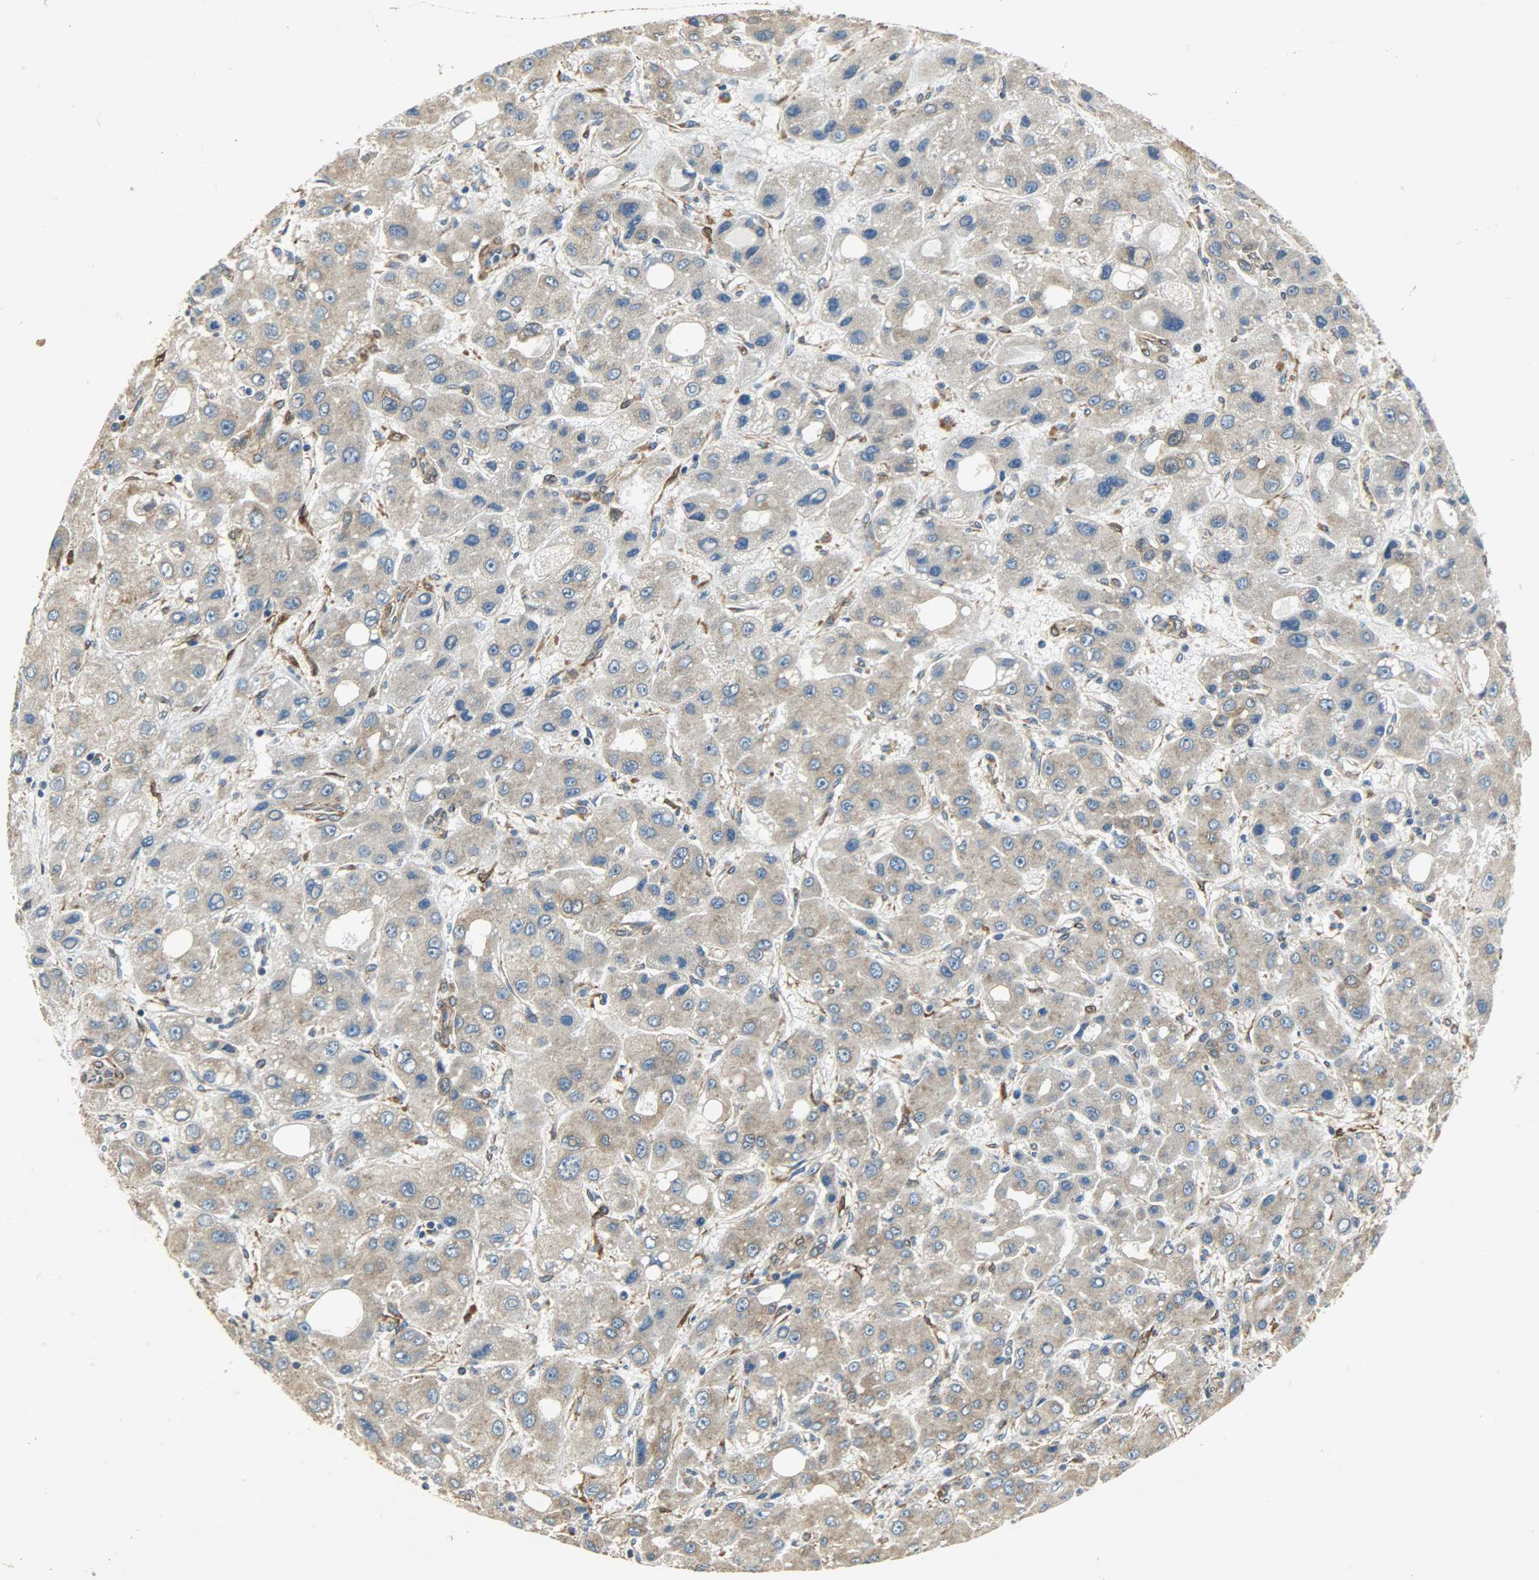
{"staining": {"intensity": "moderate", "quantity": ">75%", "location": "cytoplasmic/membranous"}, "tissue": "liver cancer", "cell_type": "Tumor cells", "image_type": "cancer", "snomed": [{"axis": "morphology", "description": "Carcinoma, Hepatocellular, NOS"}, {"axis": "topography", "description": "Liver"}], "caption": "Immunohistochemistry (IHC) of liver hepatocellular carcinoma reveals medium levels of moderate cytoplasmic/membranous expression in about >75% of tumor cells. (Stains: DAB in brown, nuclei in blue, Microscopy: brightfield microscopy at high magnification).", "gene": "C1orf198", "patient": {"sex": "male", "age": 55}}